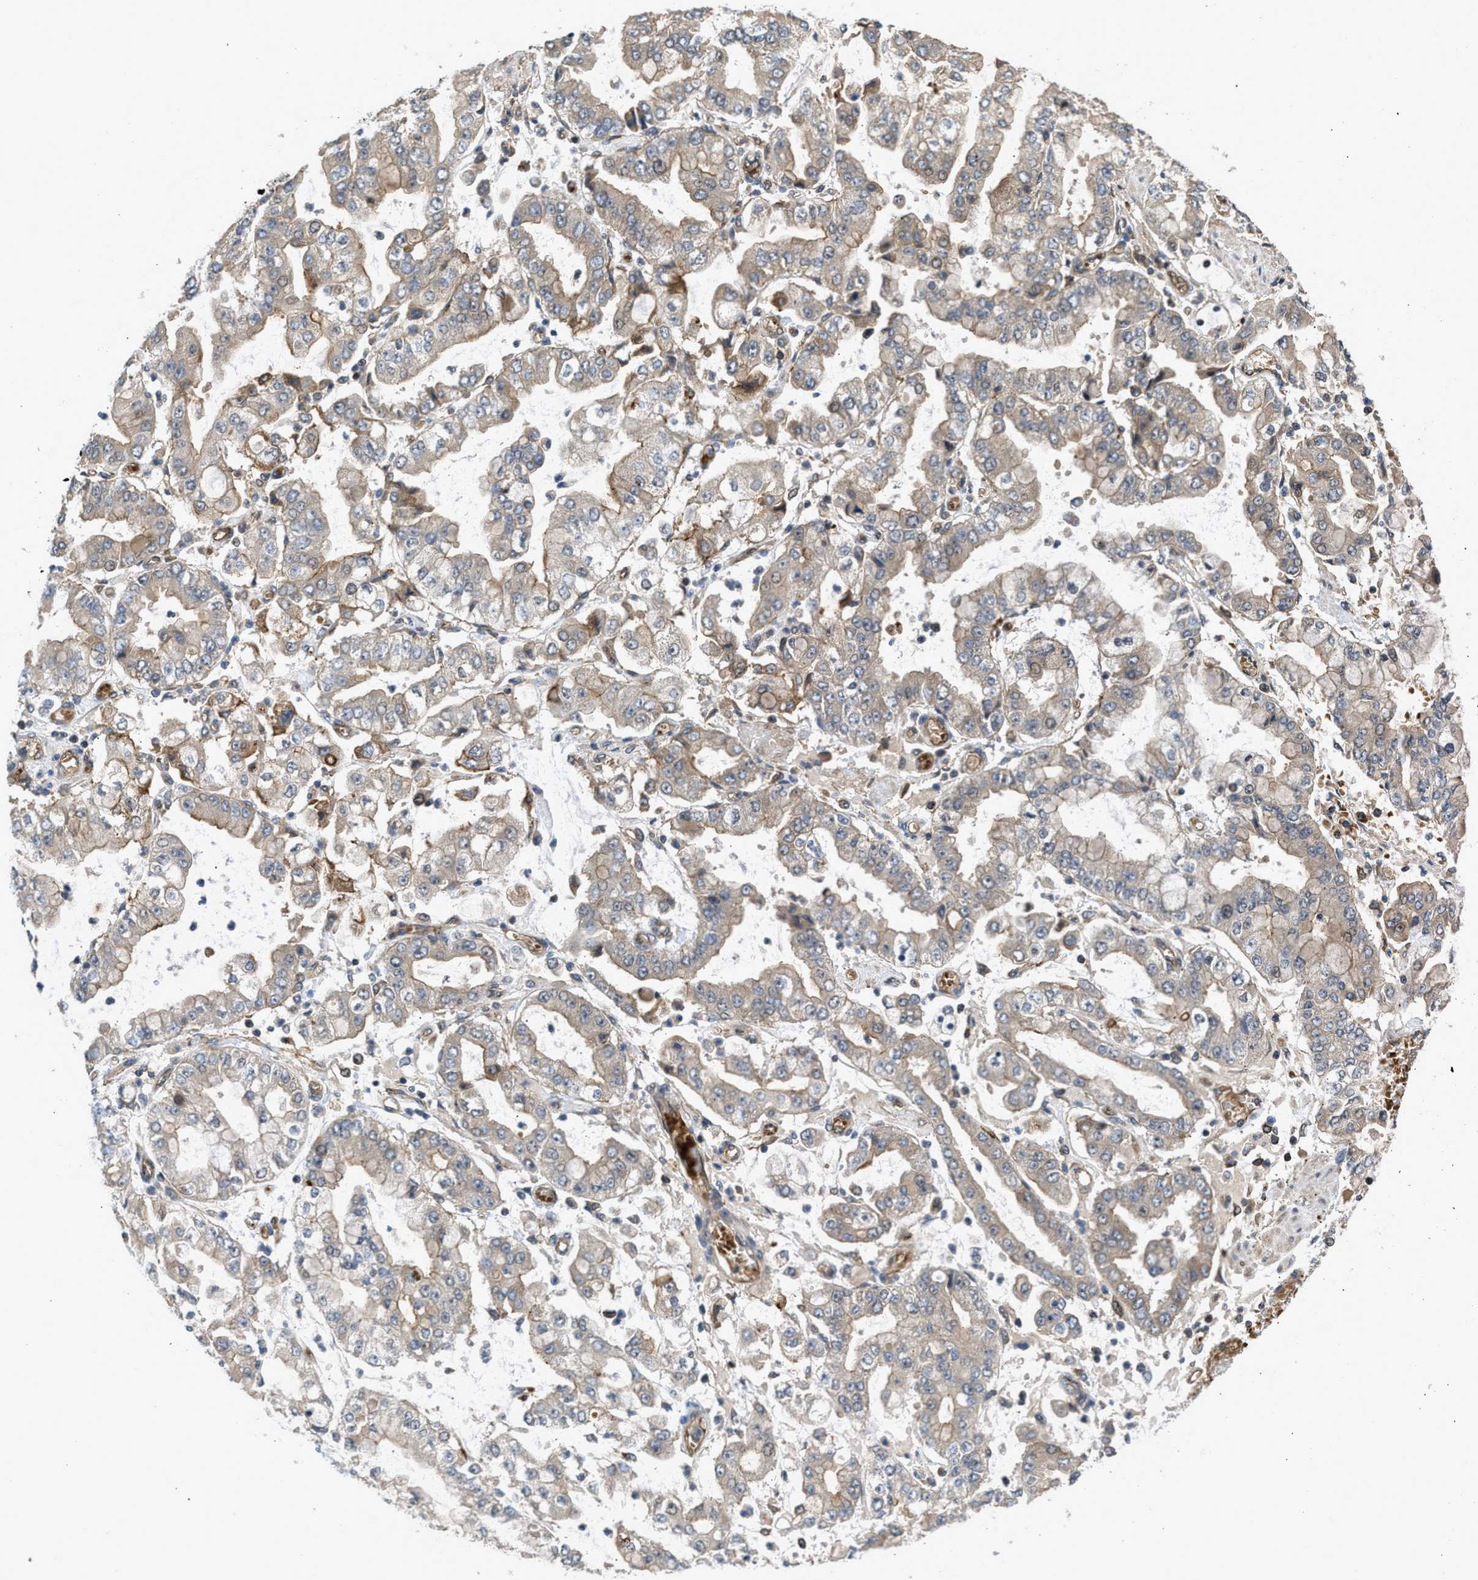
{"staining": {"intensity": "weak", "quantity": ">75%", "location": "cytoplasmic/membranous"}, "tissue": "stomach cancer", "cell_type": "Tumor cells", "image_type": "cancer", "snomed": [{"axis": "morphology", "description": "Adenocarcinoma, NOS"}, {"axis": "topography", "description": "Stomach"}], "caption": "Immunohistochemistry of human adenocarcinoma (stomach) reveals low levels of weak cytoplasmic/membranous expression in about >75% of tumor cells. (DAB = brown stain, brightfield microscopy at high magnification).", "gene": "GPATCH2L", "patient": {"sex": "male", "age": 76}}